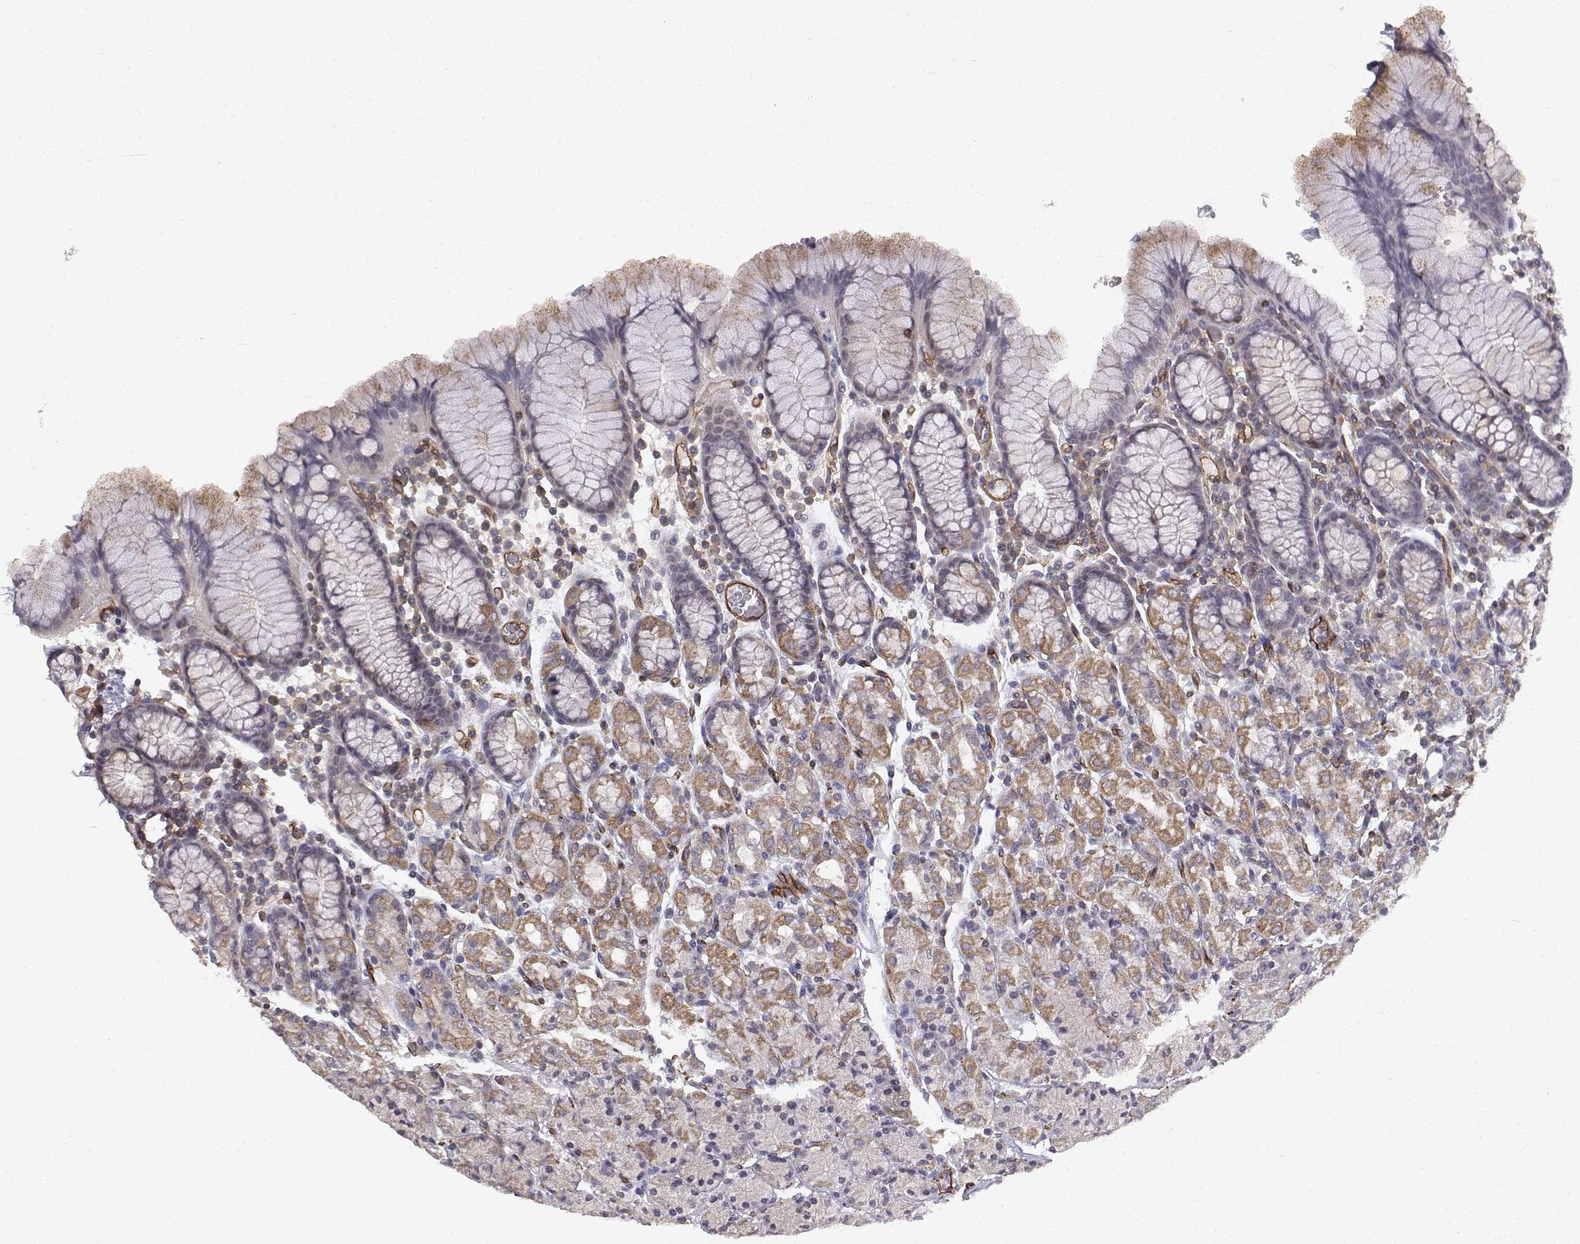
{"staining": {"intensity": "weak", "quantity": "<25%", "location": "cytoplasmic/membranous"}, "tissue": "stomach", "cell_type": "Glandular cells", "image_type": "normal", "snomed": [{"axis": "morphology", "description": "Normal tissue, NOS"}, {"axis": "topography", "description": "Stomach, upper"}, {"axis": "topography", "description": "Stomach"}], "caption": "Image shows no significant protein staining in glandular cells of benign stomach. (DAB IHC visualized using brightfield microscopy, high magnification).", "gene": "PTPRG", "patient": {"sex": "male", "age": 62}}